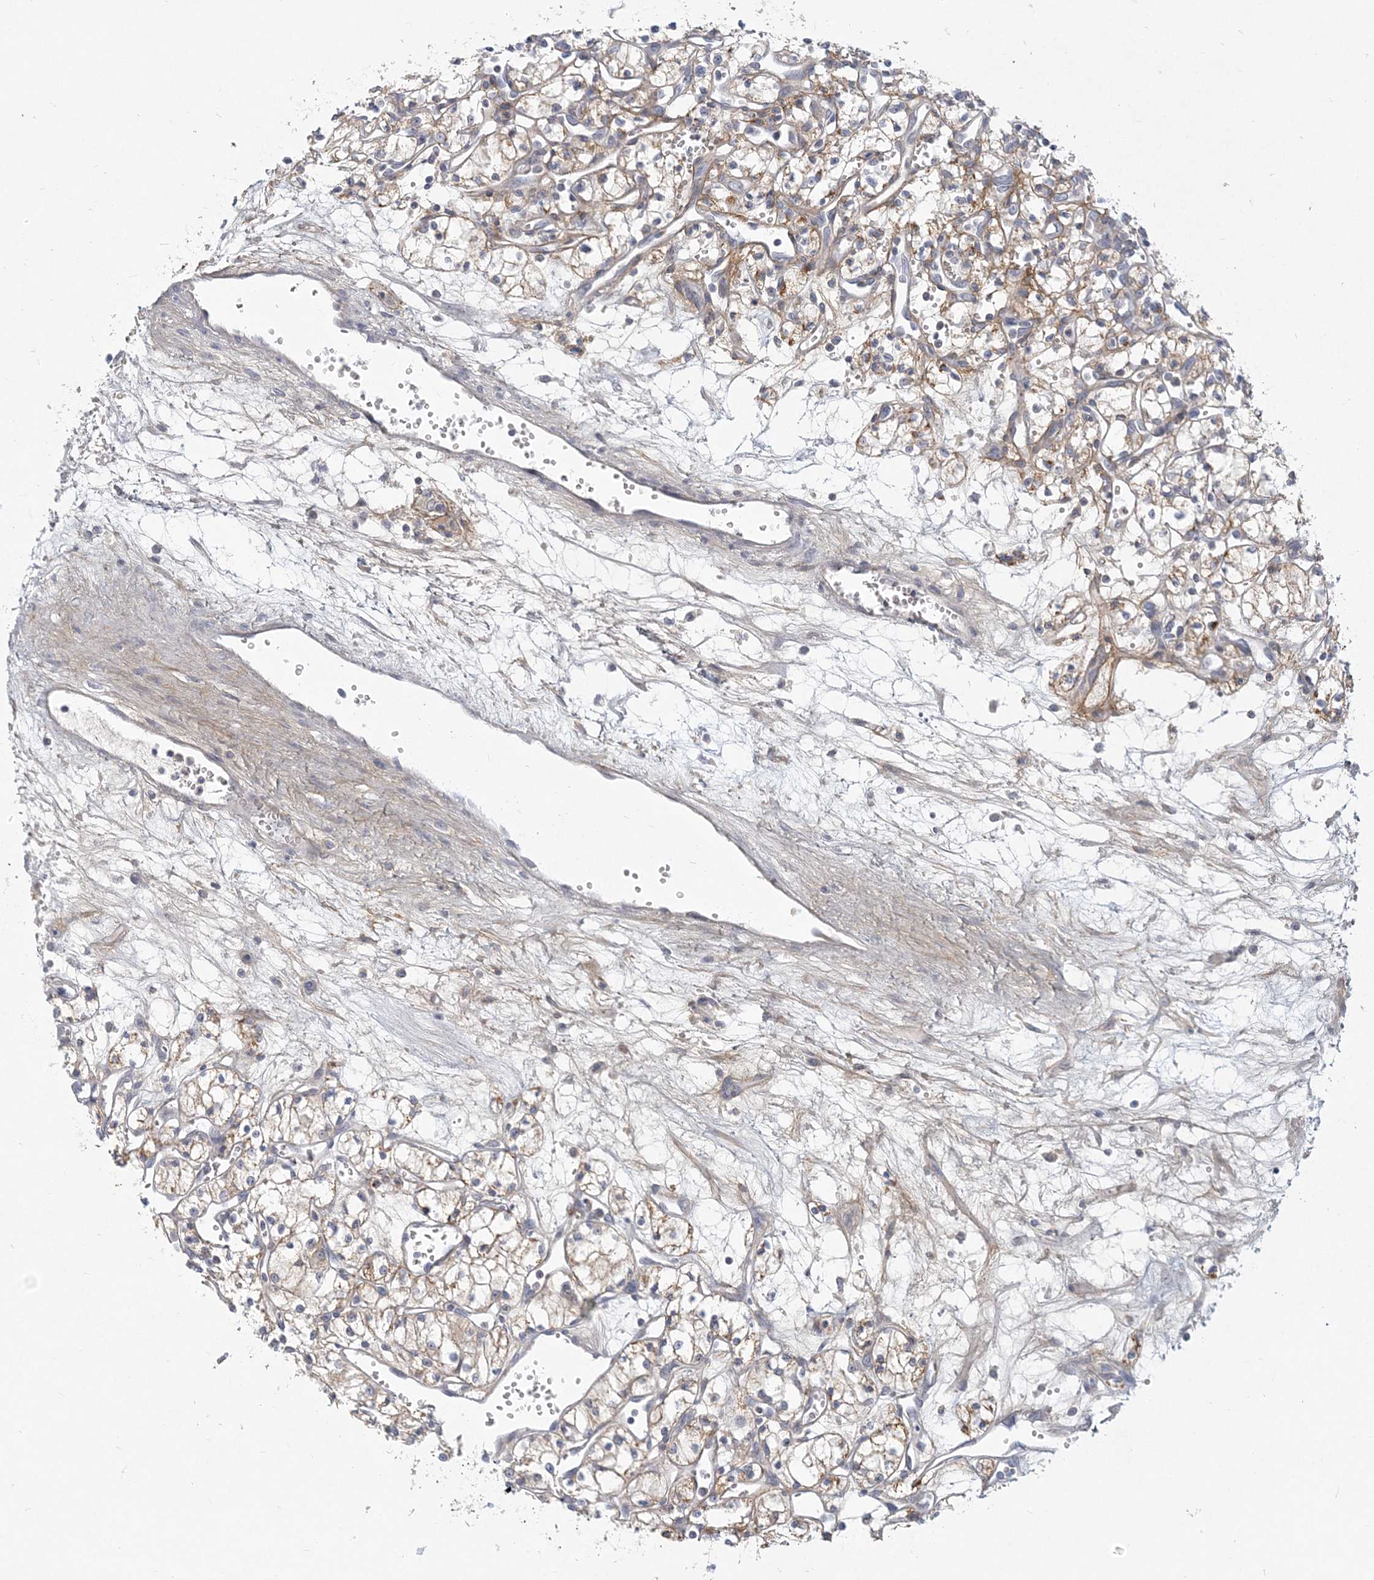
{"staining": {"intensity": "weak", "quantity": "<25%", "location": "cytoplasmic/membranous"}, "tissue": "renal cancer", "cell_type": "Tumor cells", "image_type": "cancer", "snomed": [{"axis": "morphology", "description": "Adenocarcinoma, NOS"}, {"axis": "topography", "description": "Kidney"}], "caption": "Immunohistochemistry (IHC) photomicrograph of neoplastic tissue: human renal adenocarcinoma stained with DAB shows no significant protein expression in tumor cells.", "gene": "GMPPA", "patient": {"sex": "male", "age": 59}}